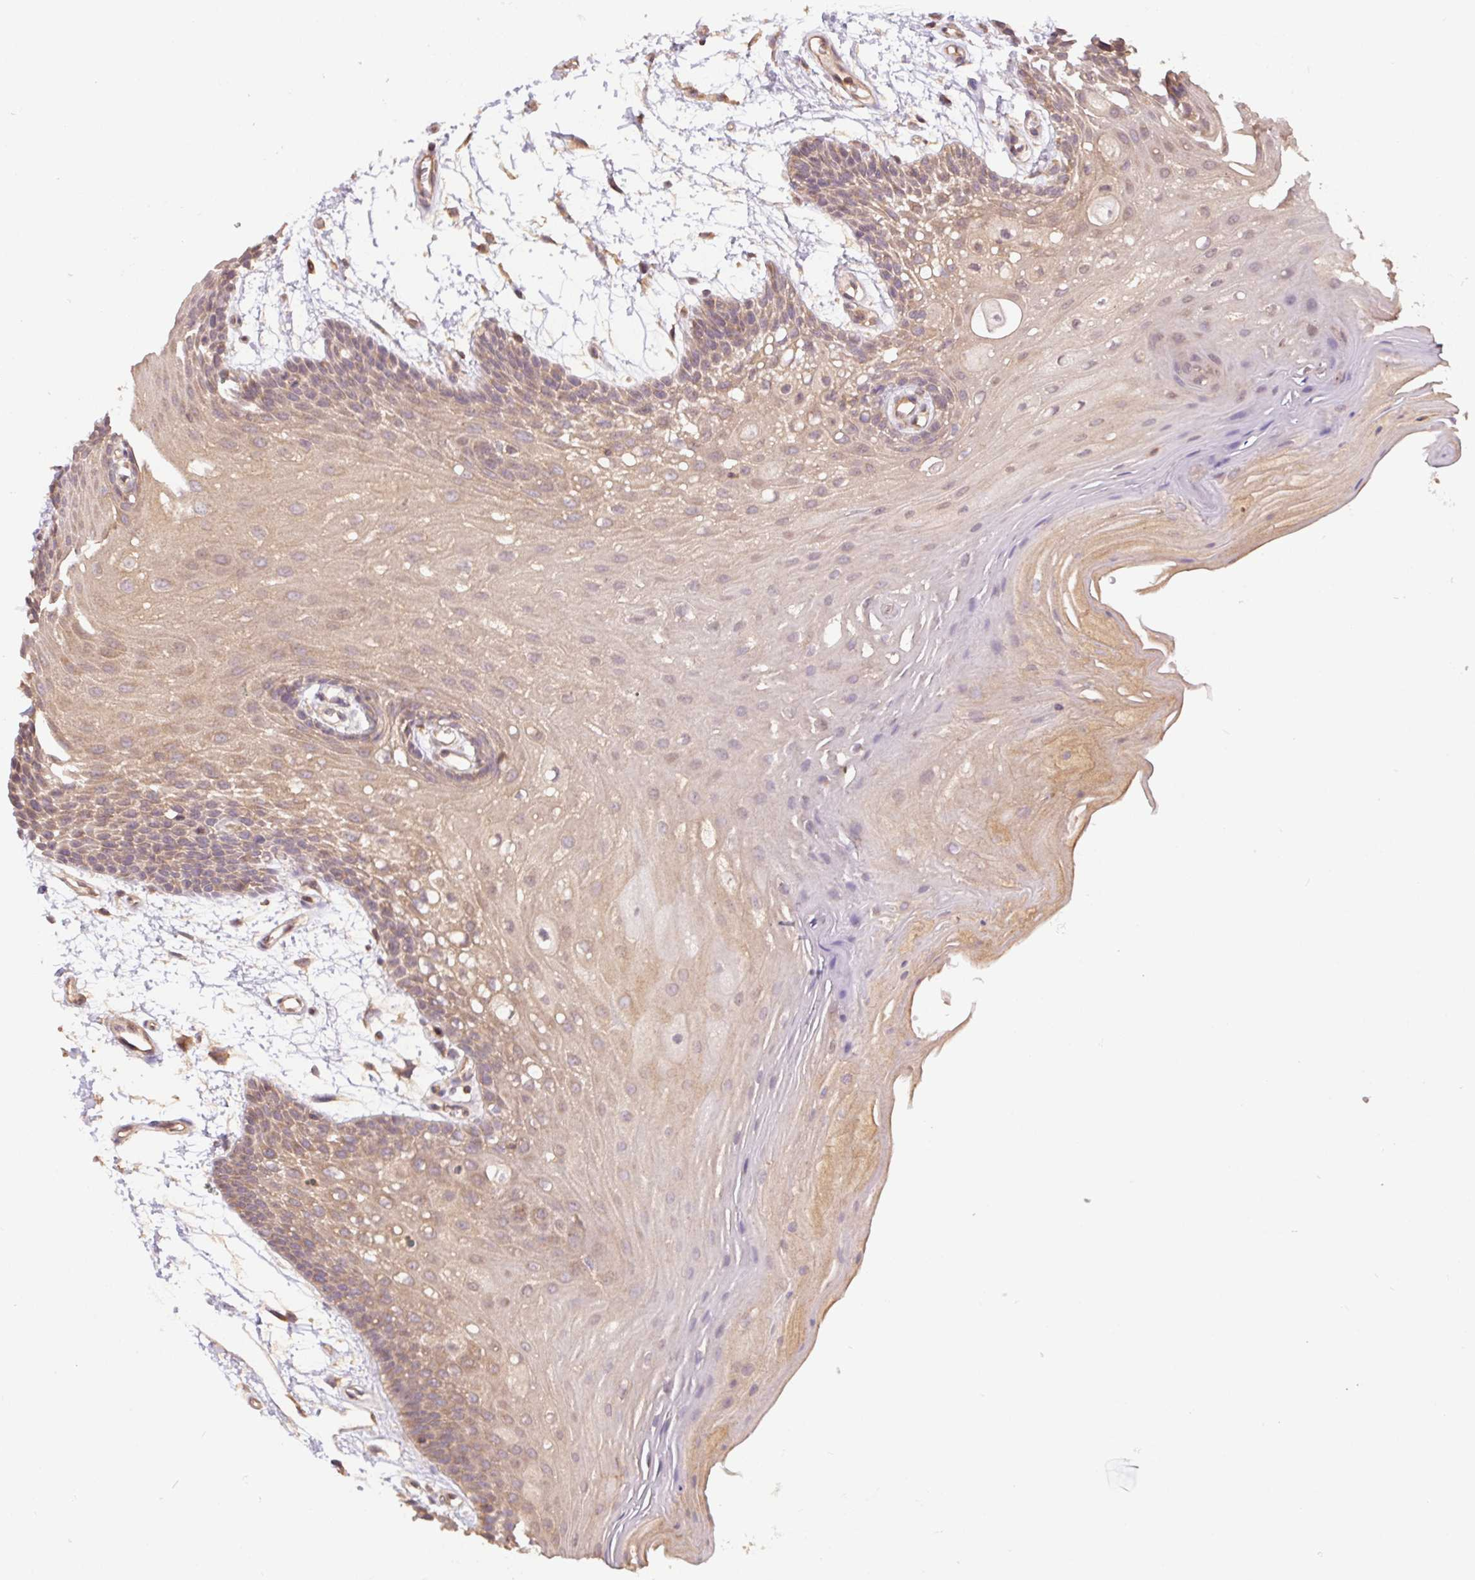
{"staining": {"intensity": "moderate", "quantity": ">75%", "location": "cytoplasmic/membranous"}, "tissue": "oral mucosa", "cell_type": "Squamous epithelial cells", "image_type": "normal", "snomed": [{"axis": "morphology", "description": "Normal tissue, NOS"}, {"axis": "morphology", "description": "Squamous cell carcinoma, NOS"}, {"axis": "topography", "description": "Oral tissue"}, {"axis": "topography", "description": "Tounge, NOS"}, {"axis": "topography", "description": "Head-Neck"}], "caption": "Normal oral mucosa shows moderate cytoplasmic/membranous positivity in approximately >75% of squamous epithelial cells.", "gene": "TUBA1A", "patient": {"sex": "male", "age": 62}}